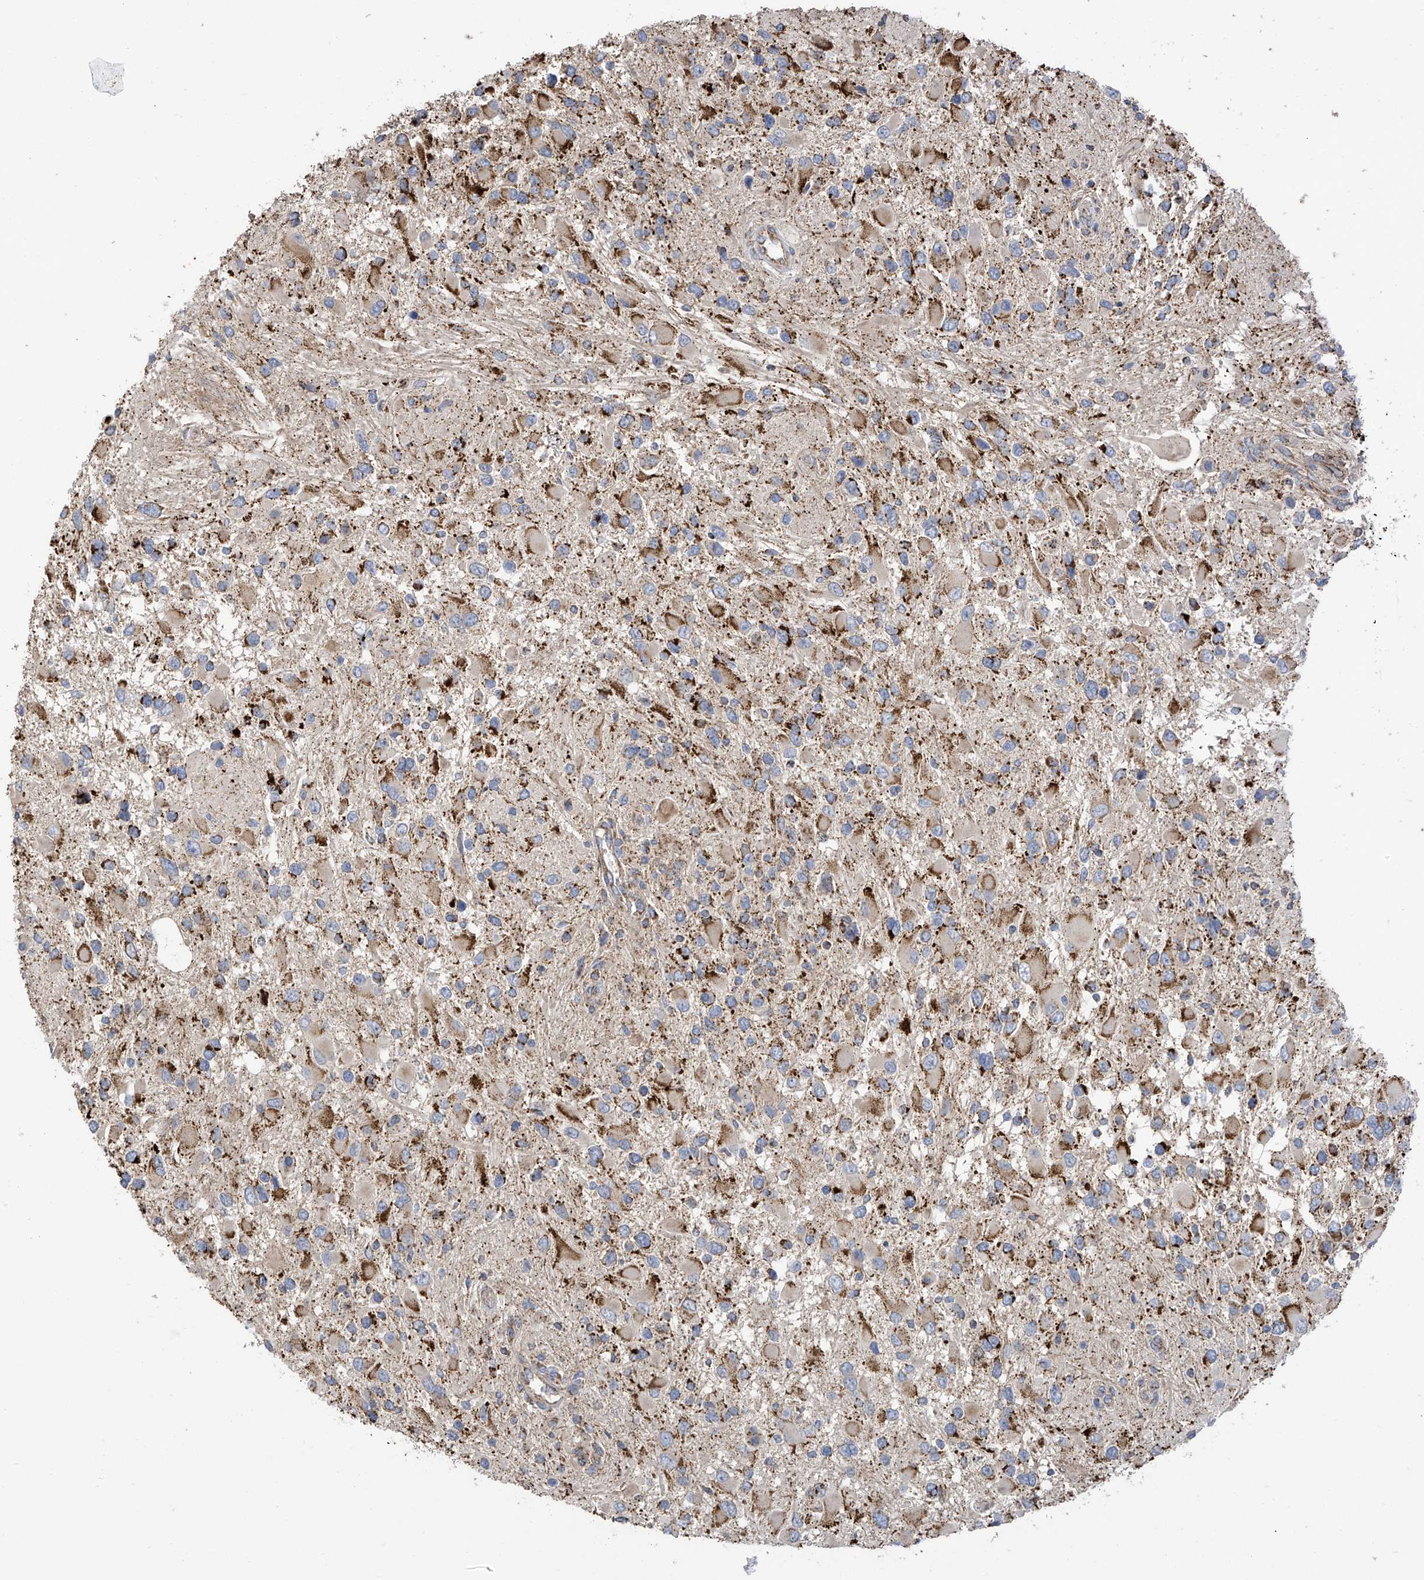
{"staining": {"intensity": "strong", "quantity": "25%-75%", "location": "cytoplasmic/membranous"}, "tissue": "glioma", "cell_type": "Tumor cells", "image_type": "cancer", "snomed": [{"axis": "morphology", "description": "Glioma, malignant, High grade"}, {"axis": "topography", "description": "Brain"}], "caption": "Protein expression analysis of glioma displays strong cytoplasmic/membranous positivity in approximately 25%-75% of tumor cells.", "gene": "PNPT1", "patient": {"sex": "male", "age": 53}}